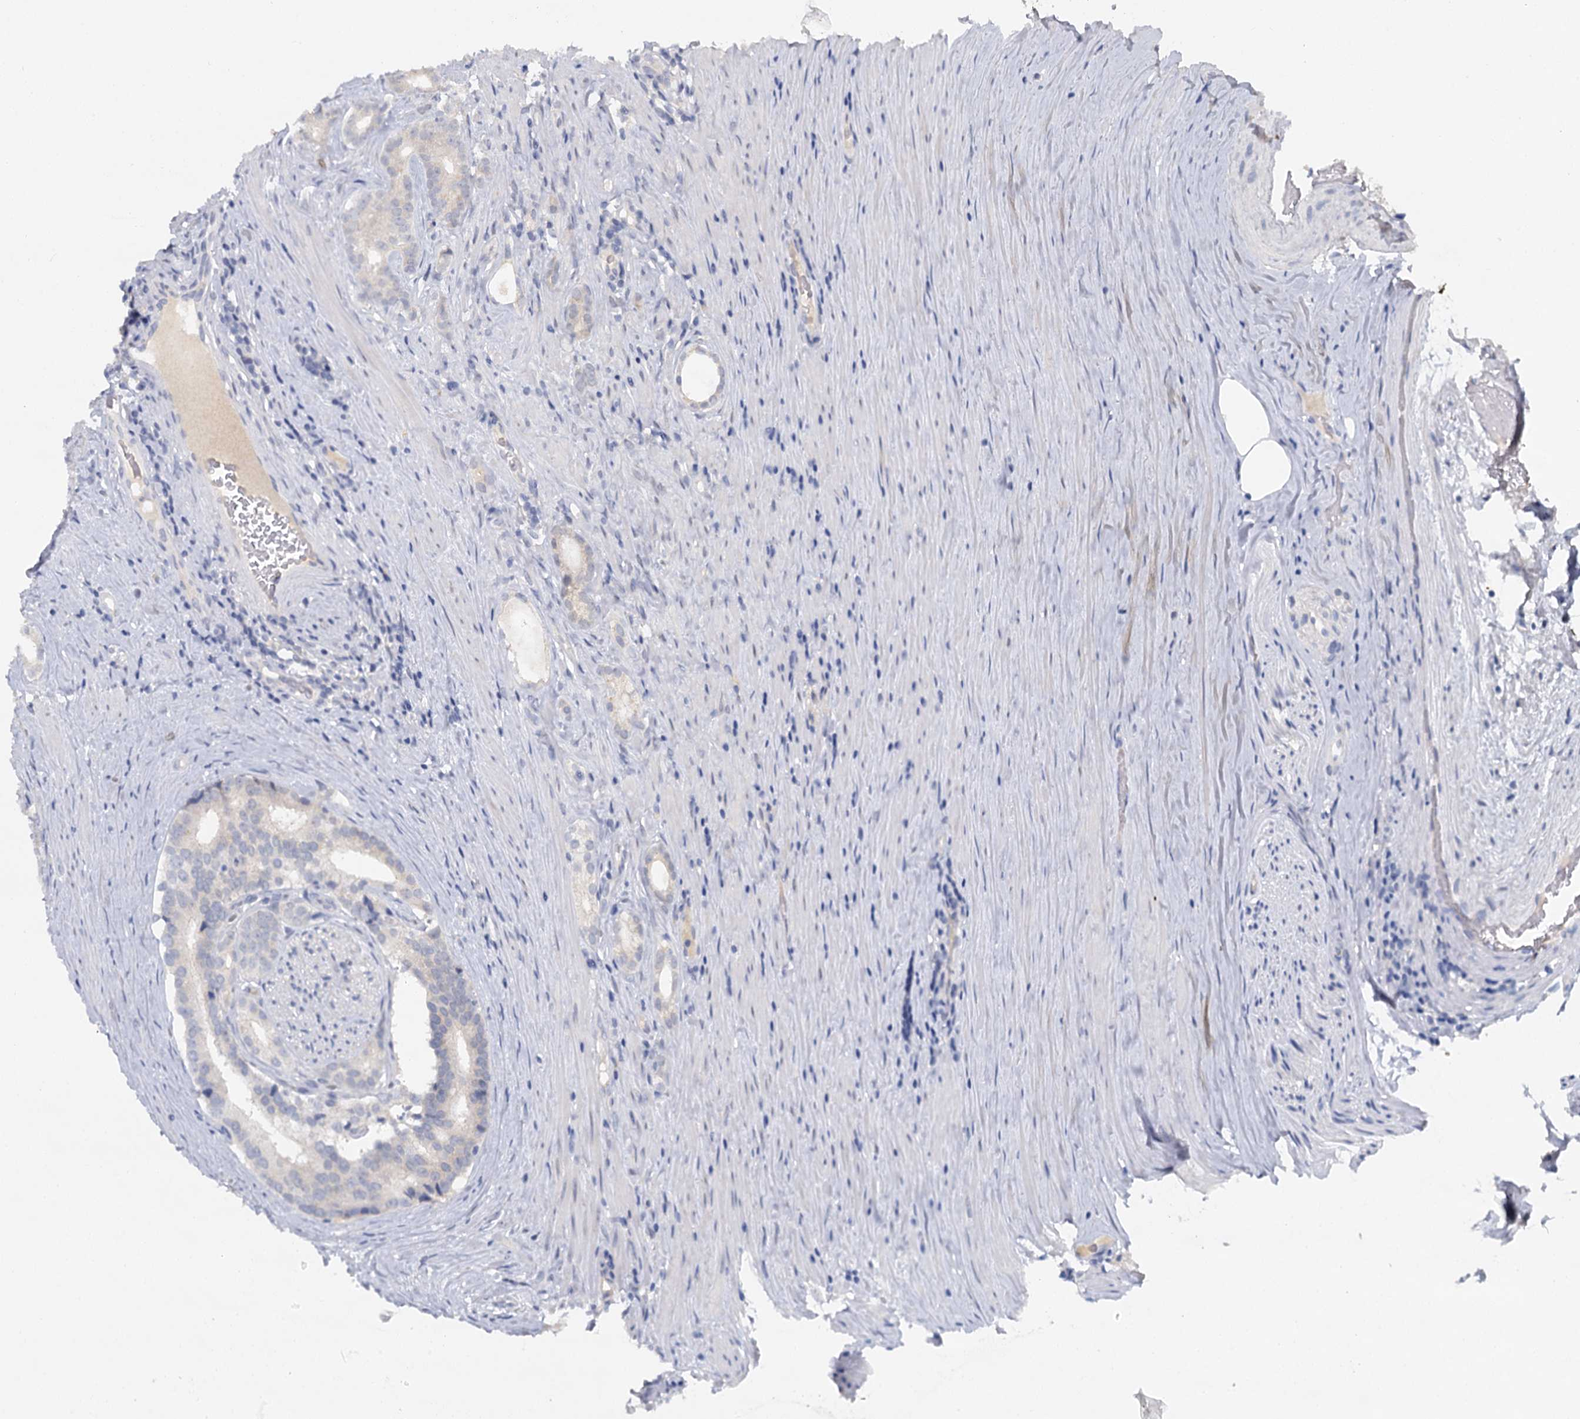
{"staining": {"intensity": "negative", "quantity": "none", "location": "none"}, "tissue": "prostate cancer", "cell_type": "Tumor cells", "image_type": "cancer", "snomed": [{"axis": "morphology", "description": "Adenocarcinoma, Low grade"}, {"axis": "topography", "description": "Prostate"}], "caption": "There is no significant staining in tumor cells of prostate cancer (low-grade adenocarcinoma).", "gene": "MUCL1", "patient": {"sex": "male", "age": 71}}